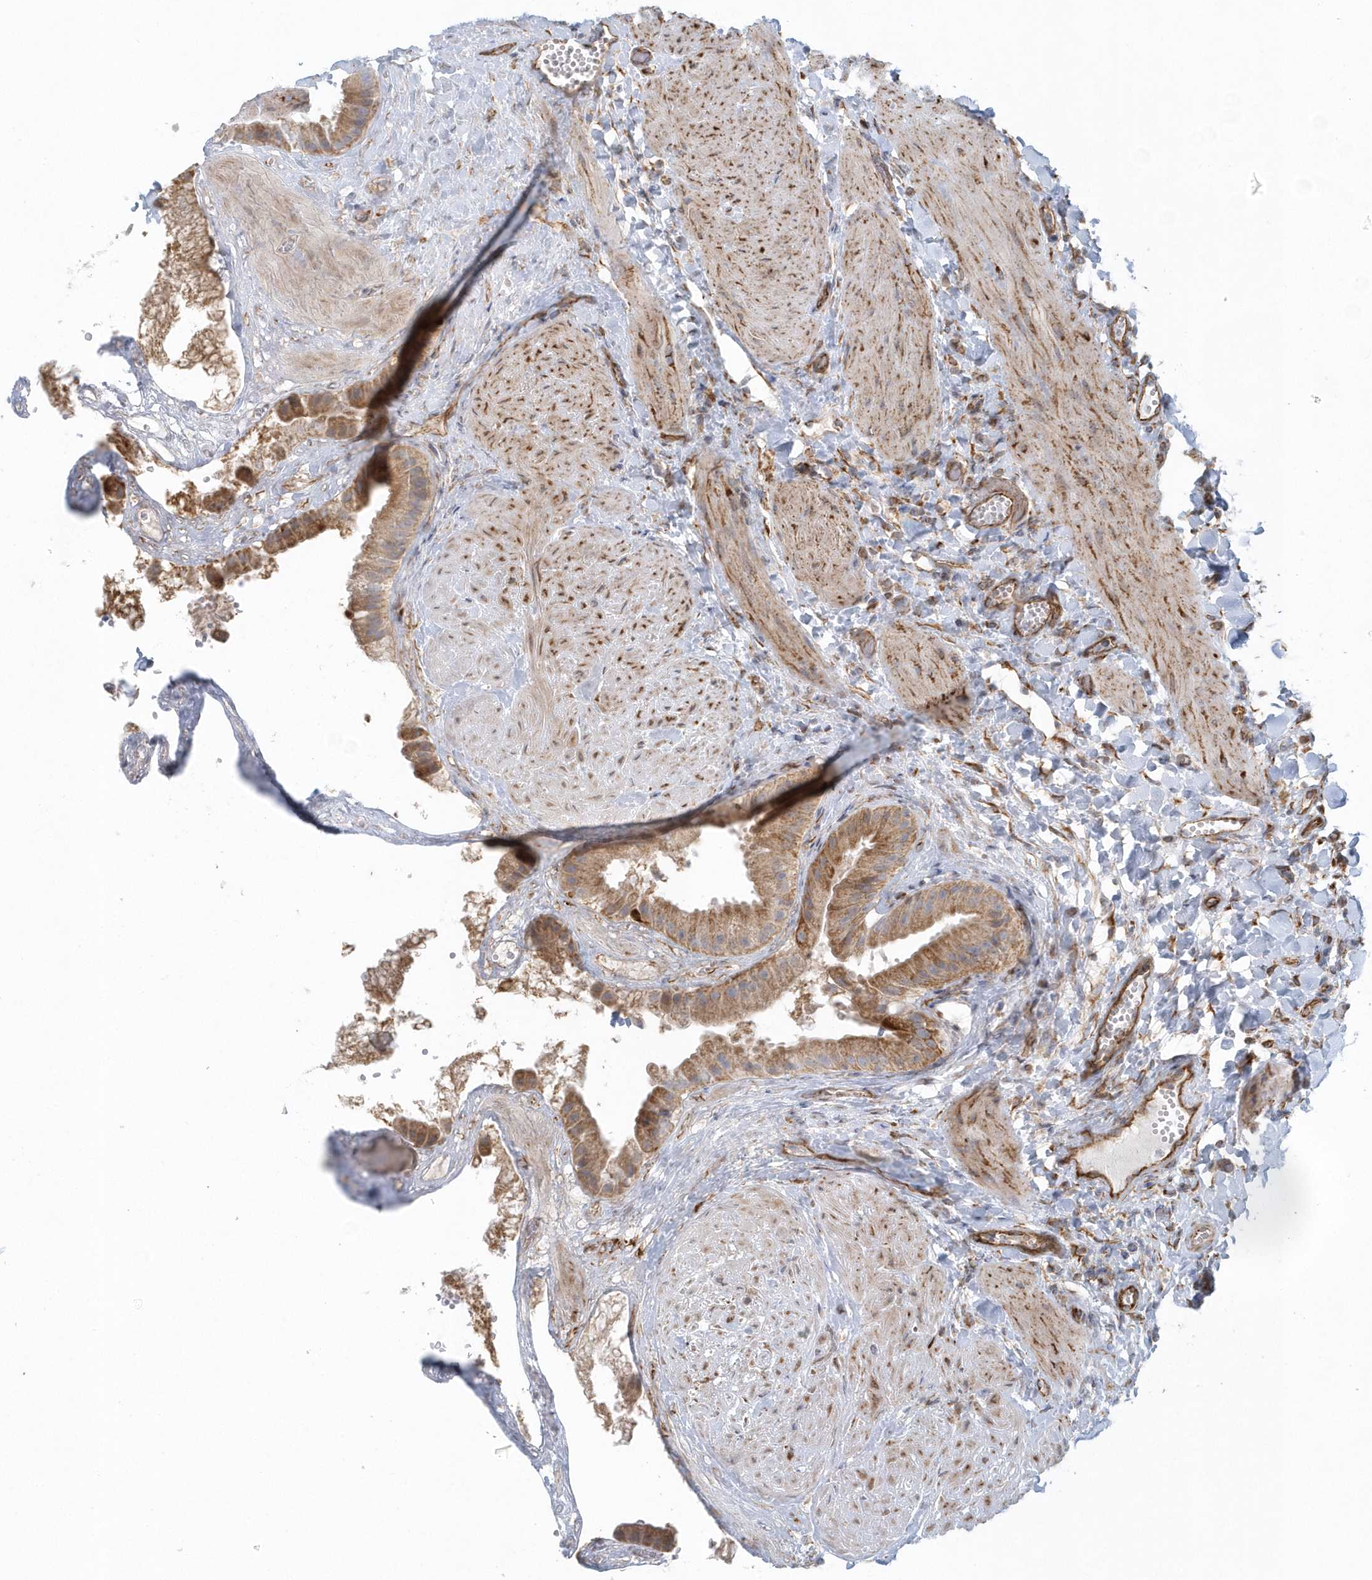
{"staining": {"intensity": "moderate", "quantity": ">75%", "location": "cytoplasmic/membranous"}, "tissue": "gallbladder", "cell_type": "Glandular cells", "image_type": "normal", "snomed": [{"axis": "morphology", "description": "Normal tissue, NOS"}, {"axis": "topography", "description": "Gallbladder"}], "caption": "An image of gallbladder stained for a protein reveals moderate cytoplasmic/membranous brown staining in glandular cells. The staining was performed using DAB (3,3'-diaminobenzidine) to visualize the protein expression in brown, while the nuclei were stained in blue with hematoxylin (Magnification: 20x).", "gene": "GPR152", "patient": {"sex": "male", "age": 55}}